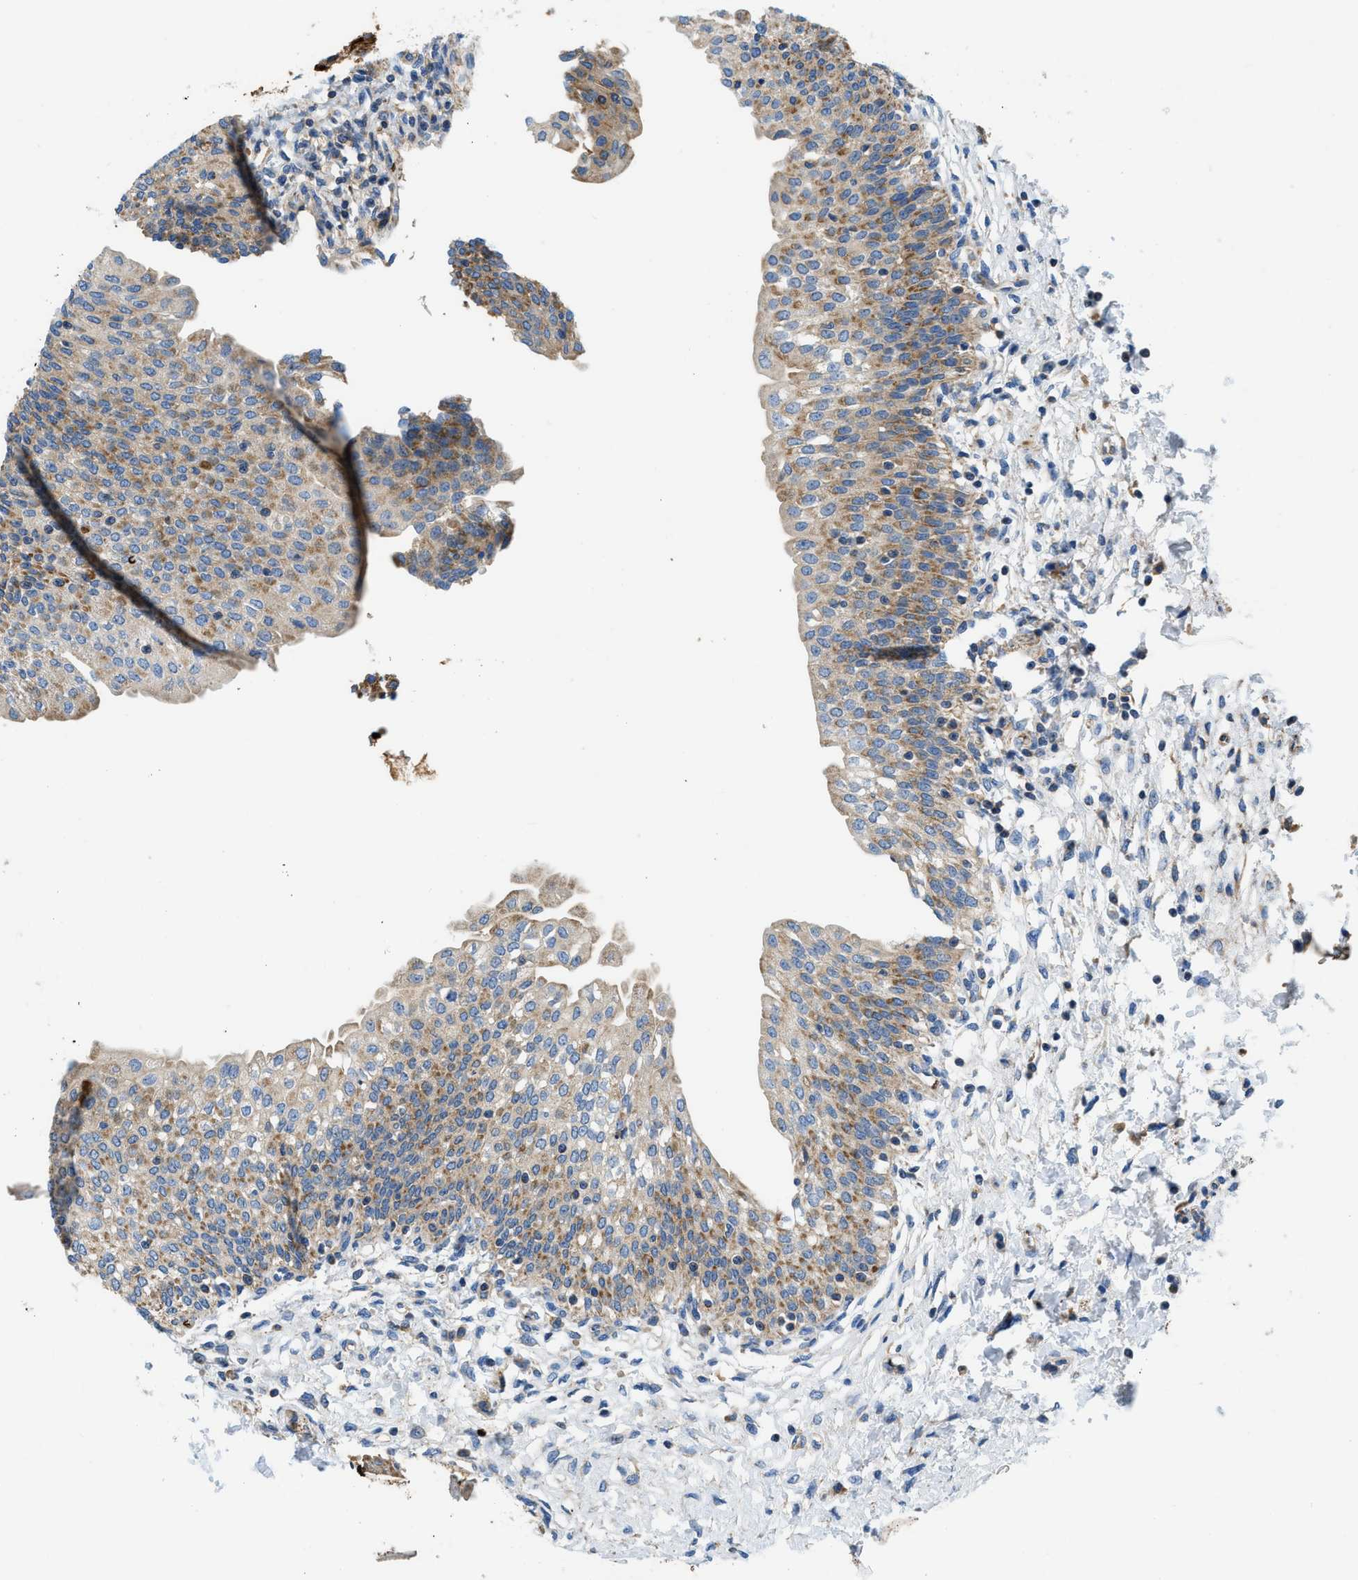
{"staining": {"intensity": "moderate", "quantity": ">75%", "location": "cytoplasmic/membranous"}, "tissue": "urinary bladder", "cell_type": "Urothelial cells", "image_type": "normal", "snomed": [{"axis": "morphology", "description": "Normal tissue, NOS"}, {"axis": "topography", "description": "Urinary bladder"}], "caption": "Immunohistochemical staining of unremarkable human urinary bladder exhibits moderate cytoplasmic/membranous protein positivity in approximately >75% of urothelial cells.", "gene": "ZNF831", "patient": {"sex": "male", "age": 55}}